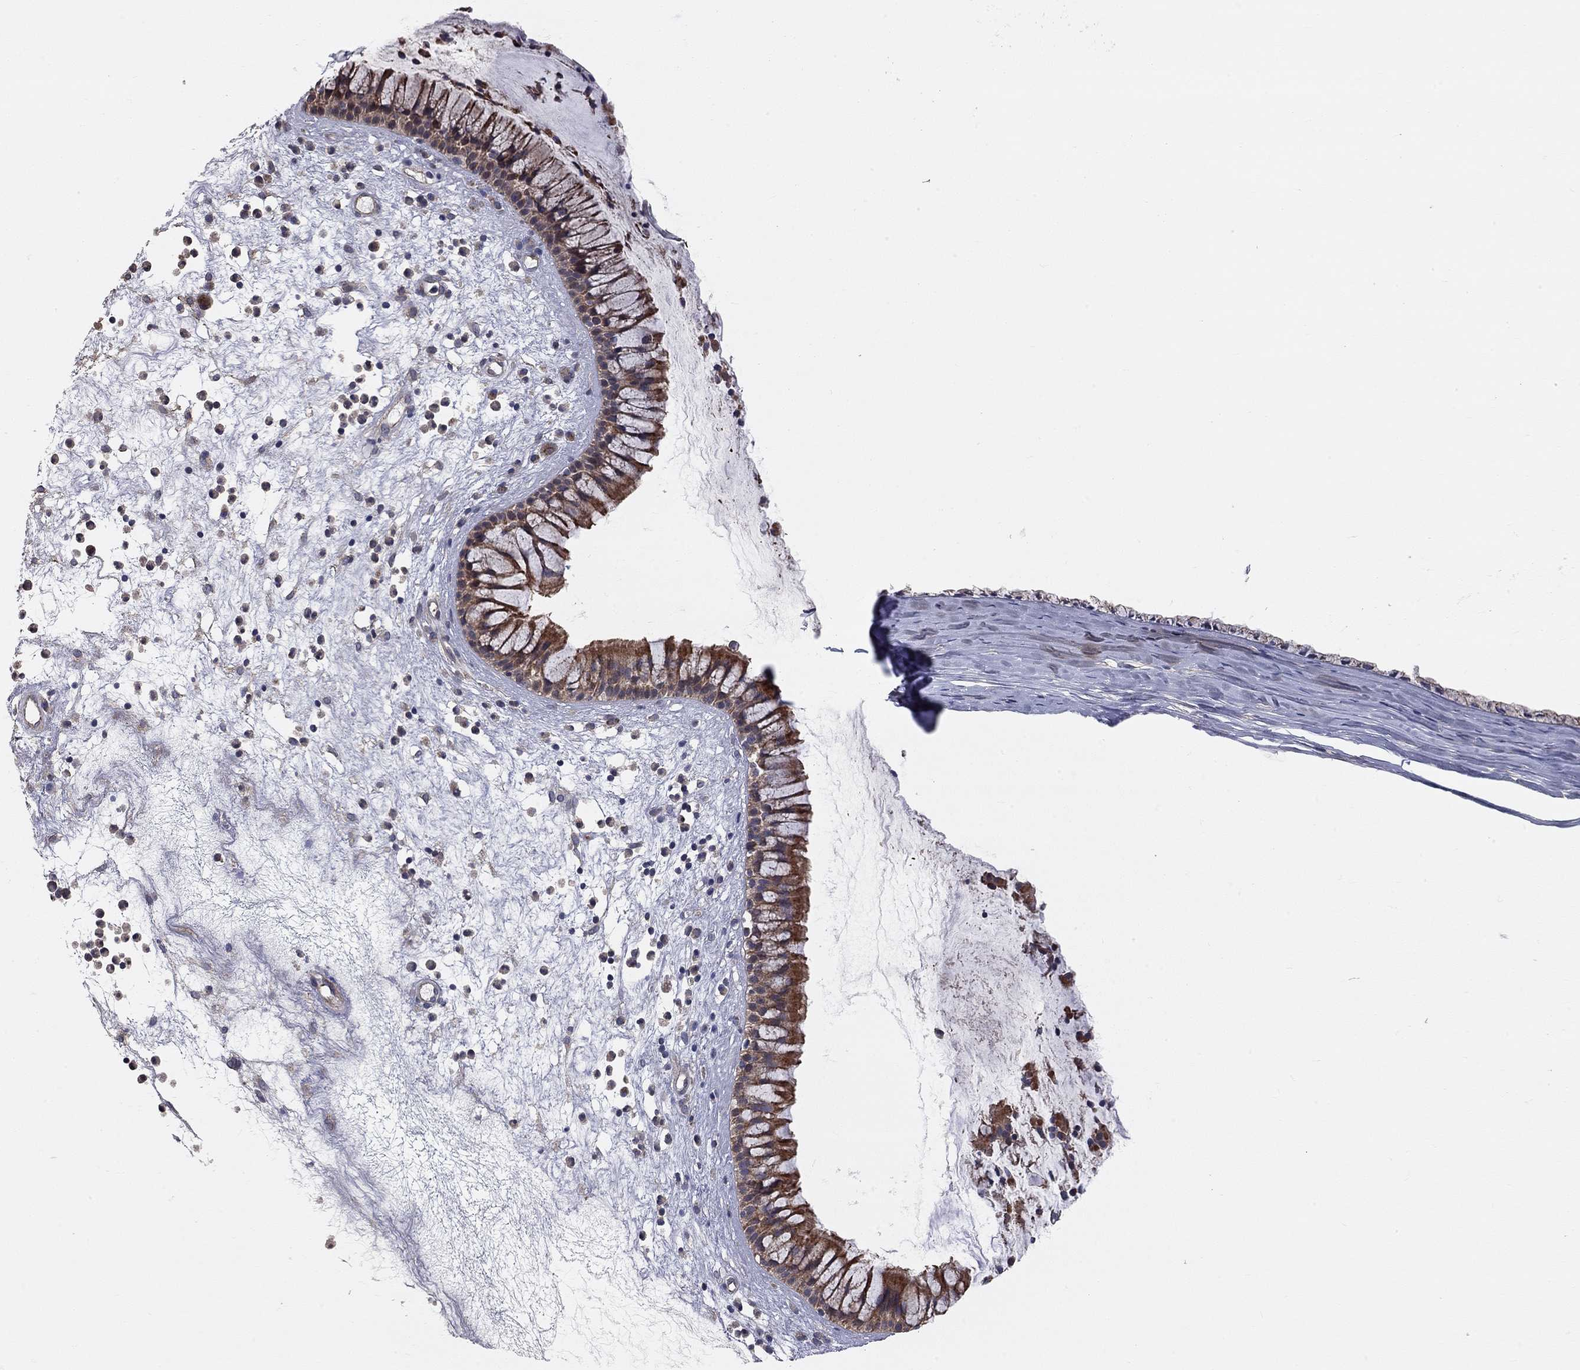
{"staining": {"intensity": "moderate", "quantity": "25%-75%", "location": "cytoplasmic/membranous"}, "tissue": "nasopharynx", "cell_type": "Respiratory epithelial cells", "image_type": "normal", "snomed": [{"axis": "morphology", "description": "Normal tissue, NOS"}, {"axis": "topography", "description": "Nasopharynx"}], "caption": "Immunohistochemistry (IHC) (DAB (3,3'-diaminobenzidine)) staining of benign nasopharynx demonstrates moderate cytoplasmic/membranous protein staining in approximately 25%-75% of respiratory epithelial cells.", "gene": "KANSL1L", "patient": {"sex": "male", "age": 77}}